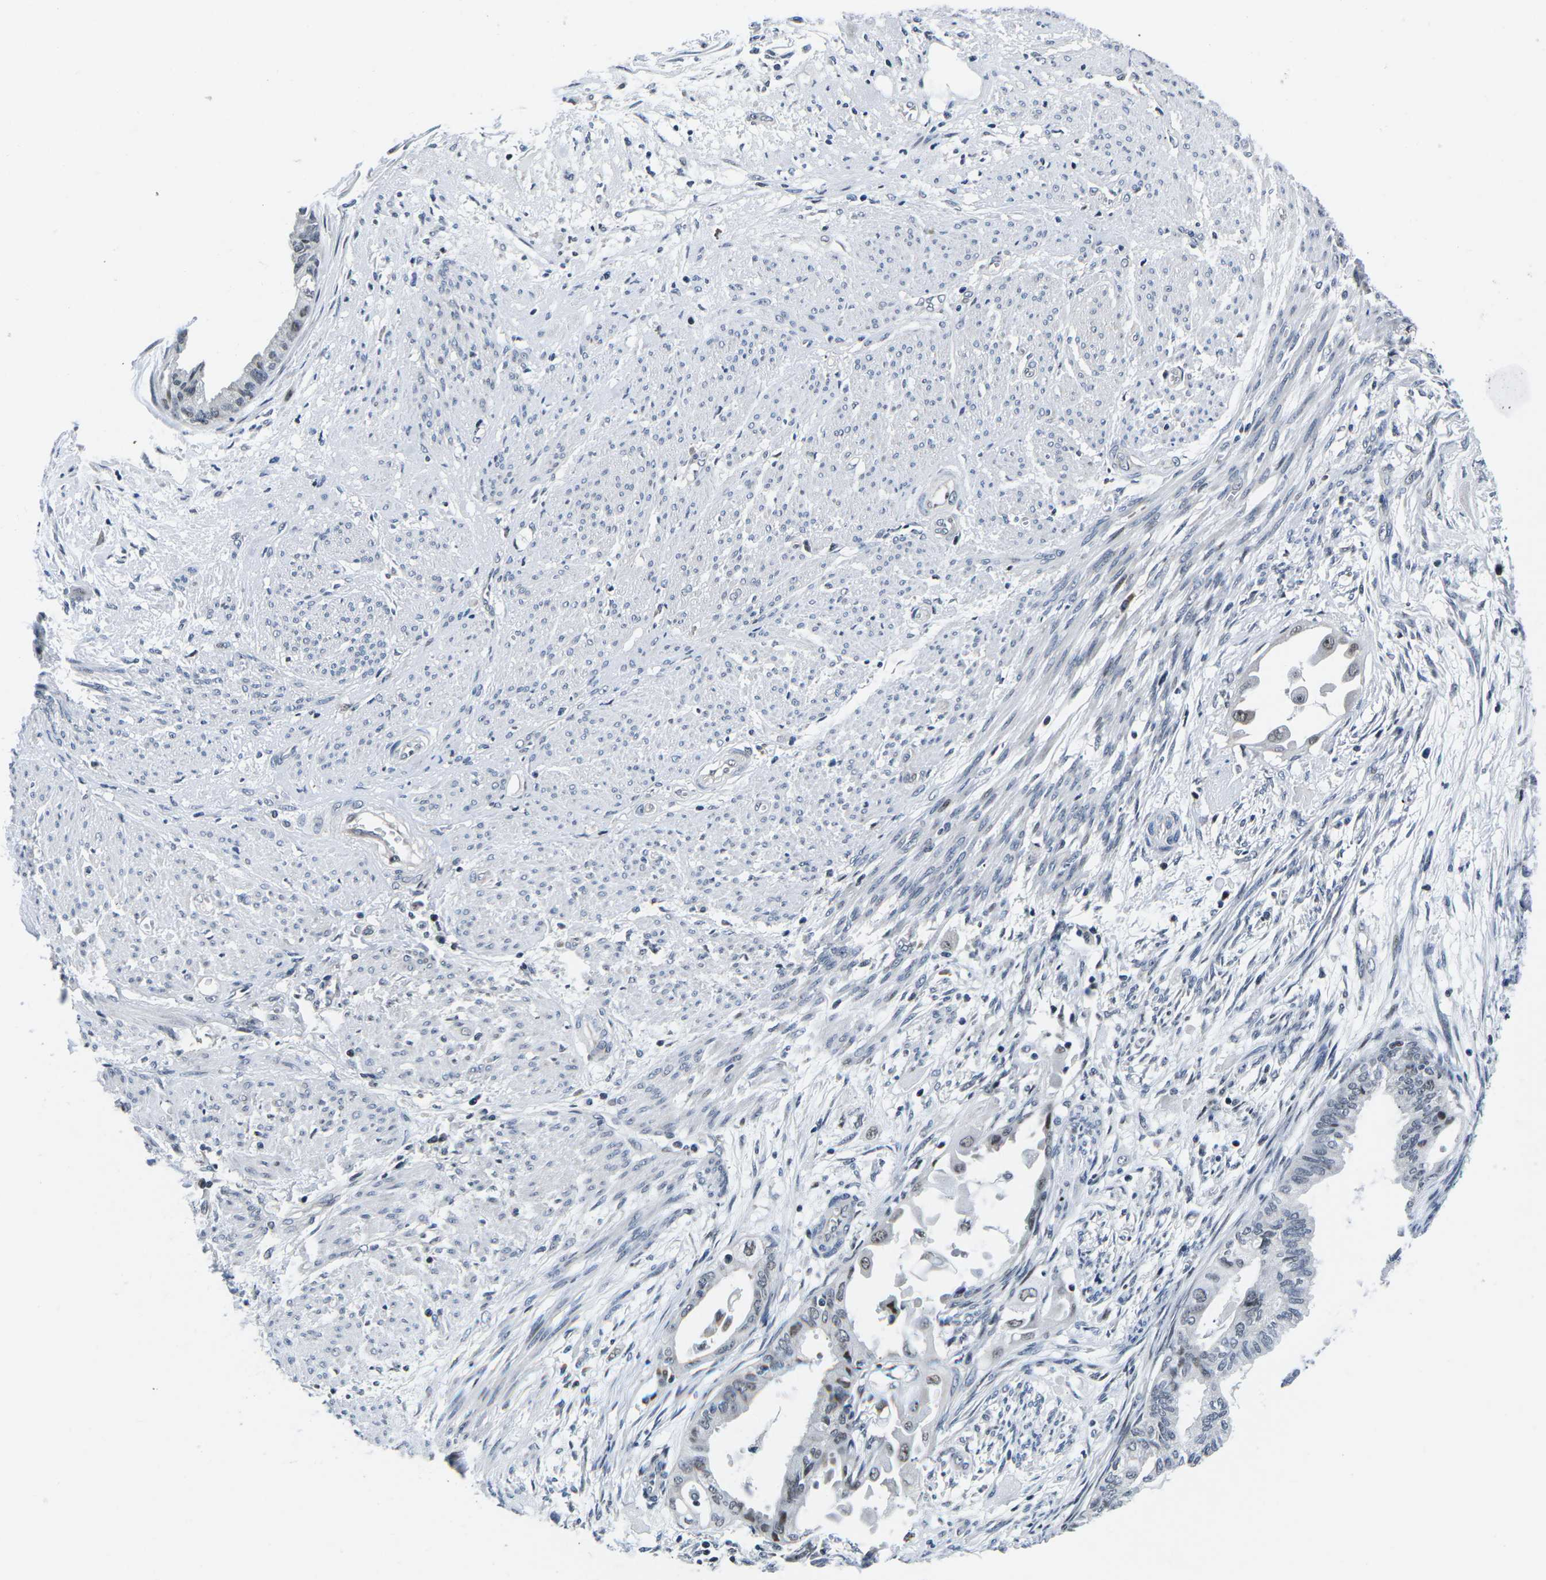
{"staining": {"intensity": "moderate", "quantity": "25%-75%", "location": "nuclear"}, "tissue": "cervical cancer", "cell_type": "Tumor cells", "image_type": "cancer", "snomed": [{"axis": "morphology", "description": "Normal tissue, NOS"}, {"axis": "morphology", "description": "Adenocarcinoma, NOS"}, {"axis": "topography", "description": "Cervix"}, {"axis": "topography", "description": "Endometrium"}], "caption": "Immunohistochemistry (IHC) (DAB (3,3'-diaminobenzidine)) staining of human cervical adenocarcinoma demonstrates moderate nuclear protein positivity in approximately 25%-75% of tumor cells.", "gene": "CDC73", "patient": {"sex": "female", "age": 86}}